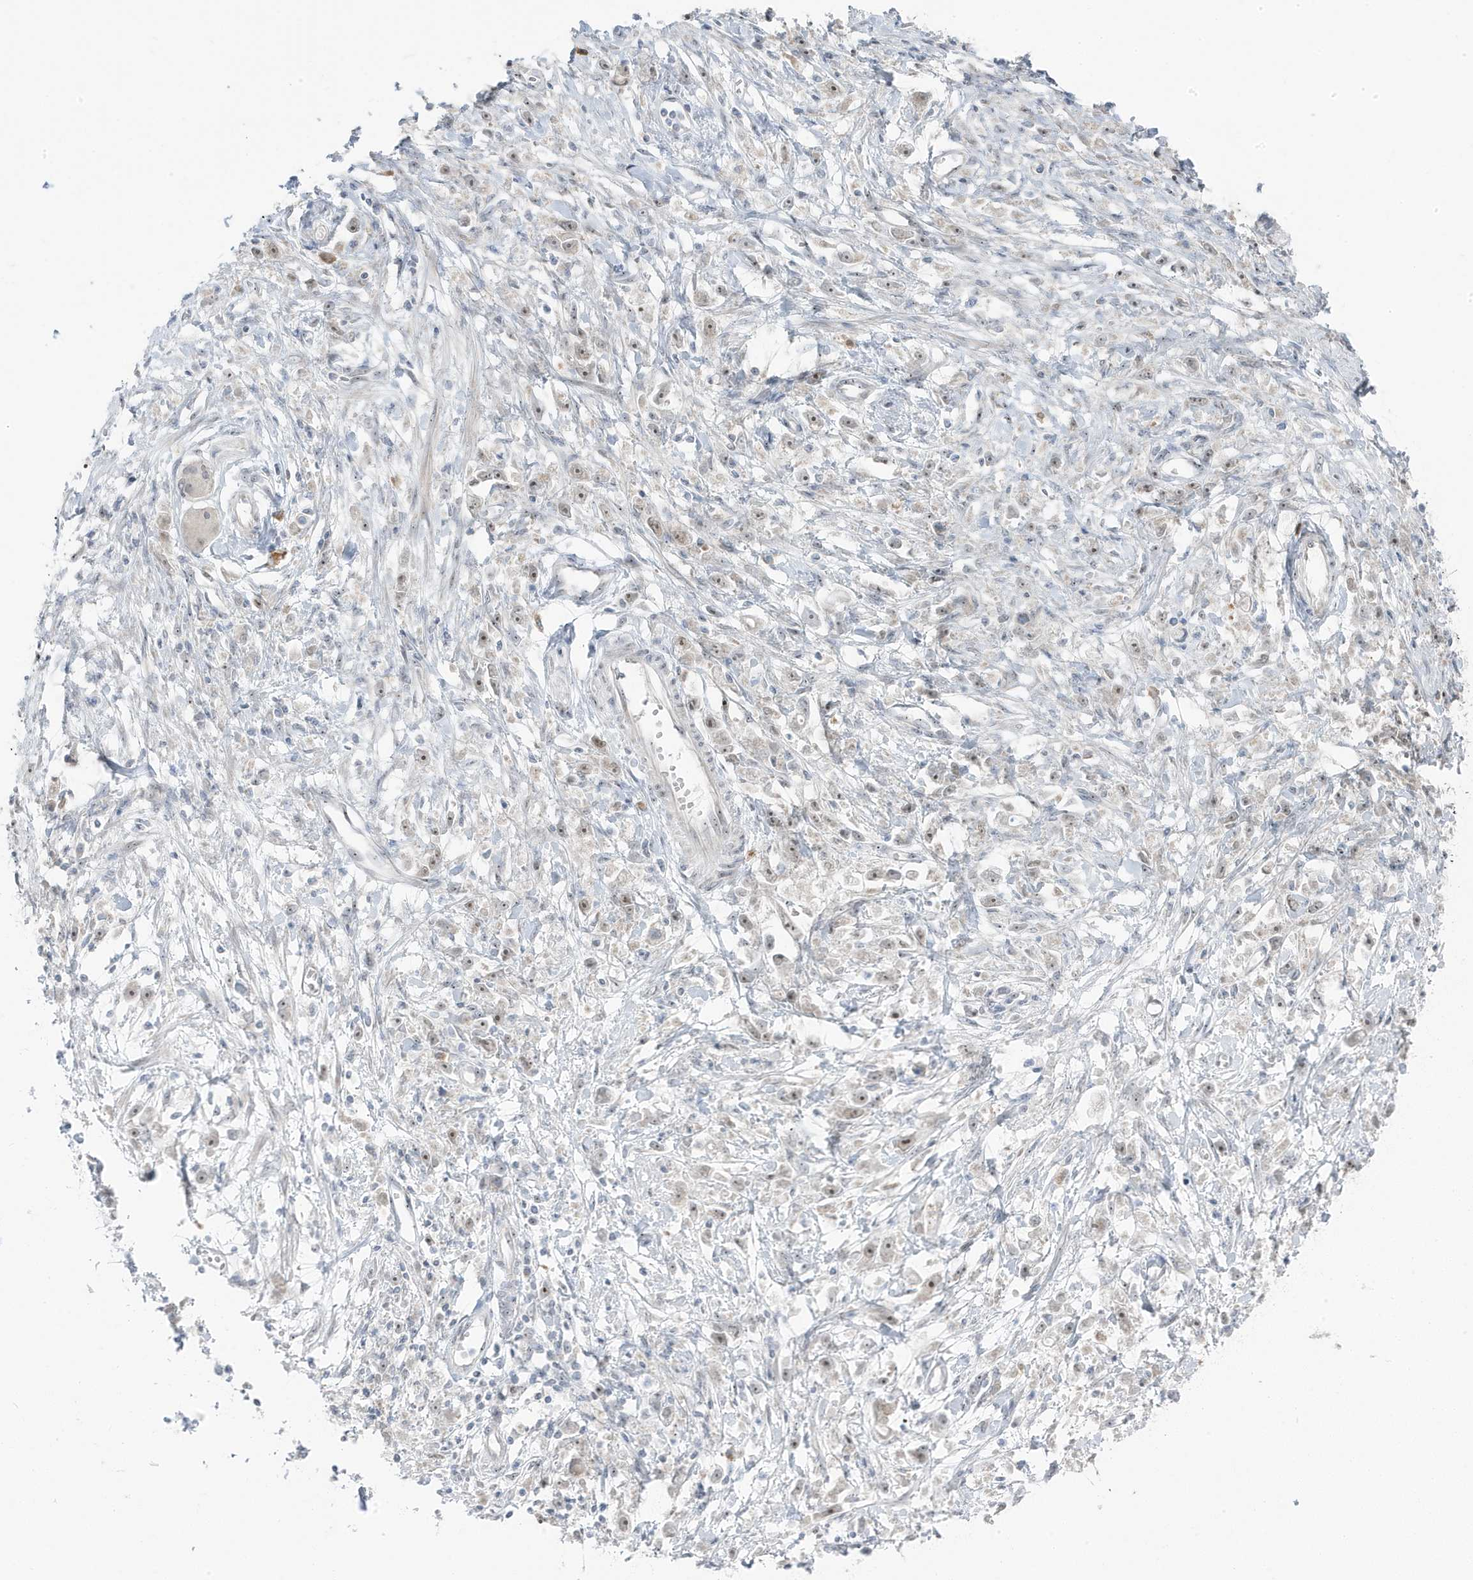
{"staining": {"intensity": "moderate", "quantity": "<25%", "location": "nuclear"}, "tissue": "stomach cancer", "cell_type": "Tumor cells", "image_type": "cancer", "snomed": [{"axis": "morphology", "description": "Adenocarcinoma, NOS"}, {"axis": "topography", "description": "Stomach"}], "caption": "There is low levels of moderate nuclear positivity in tumor cells of stomach cancer, as demonstrated by immunohistochemical staining (brown color).", "gene": "TSEN15", "patient": {"sex": "female", "age": 59}}